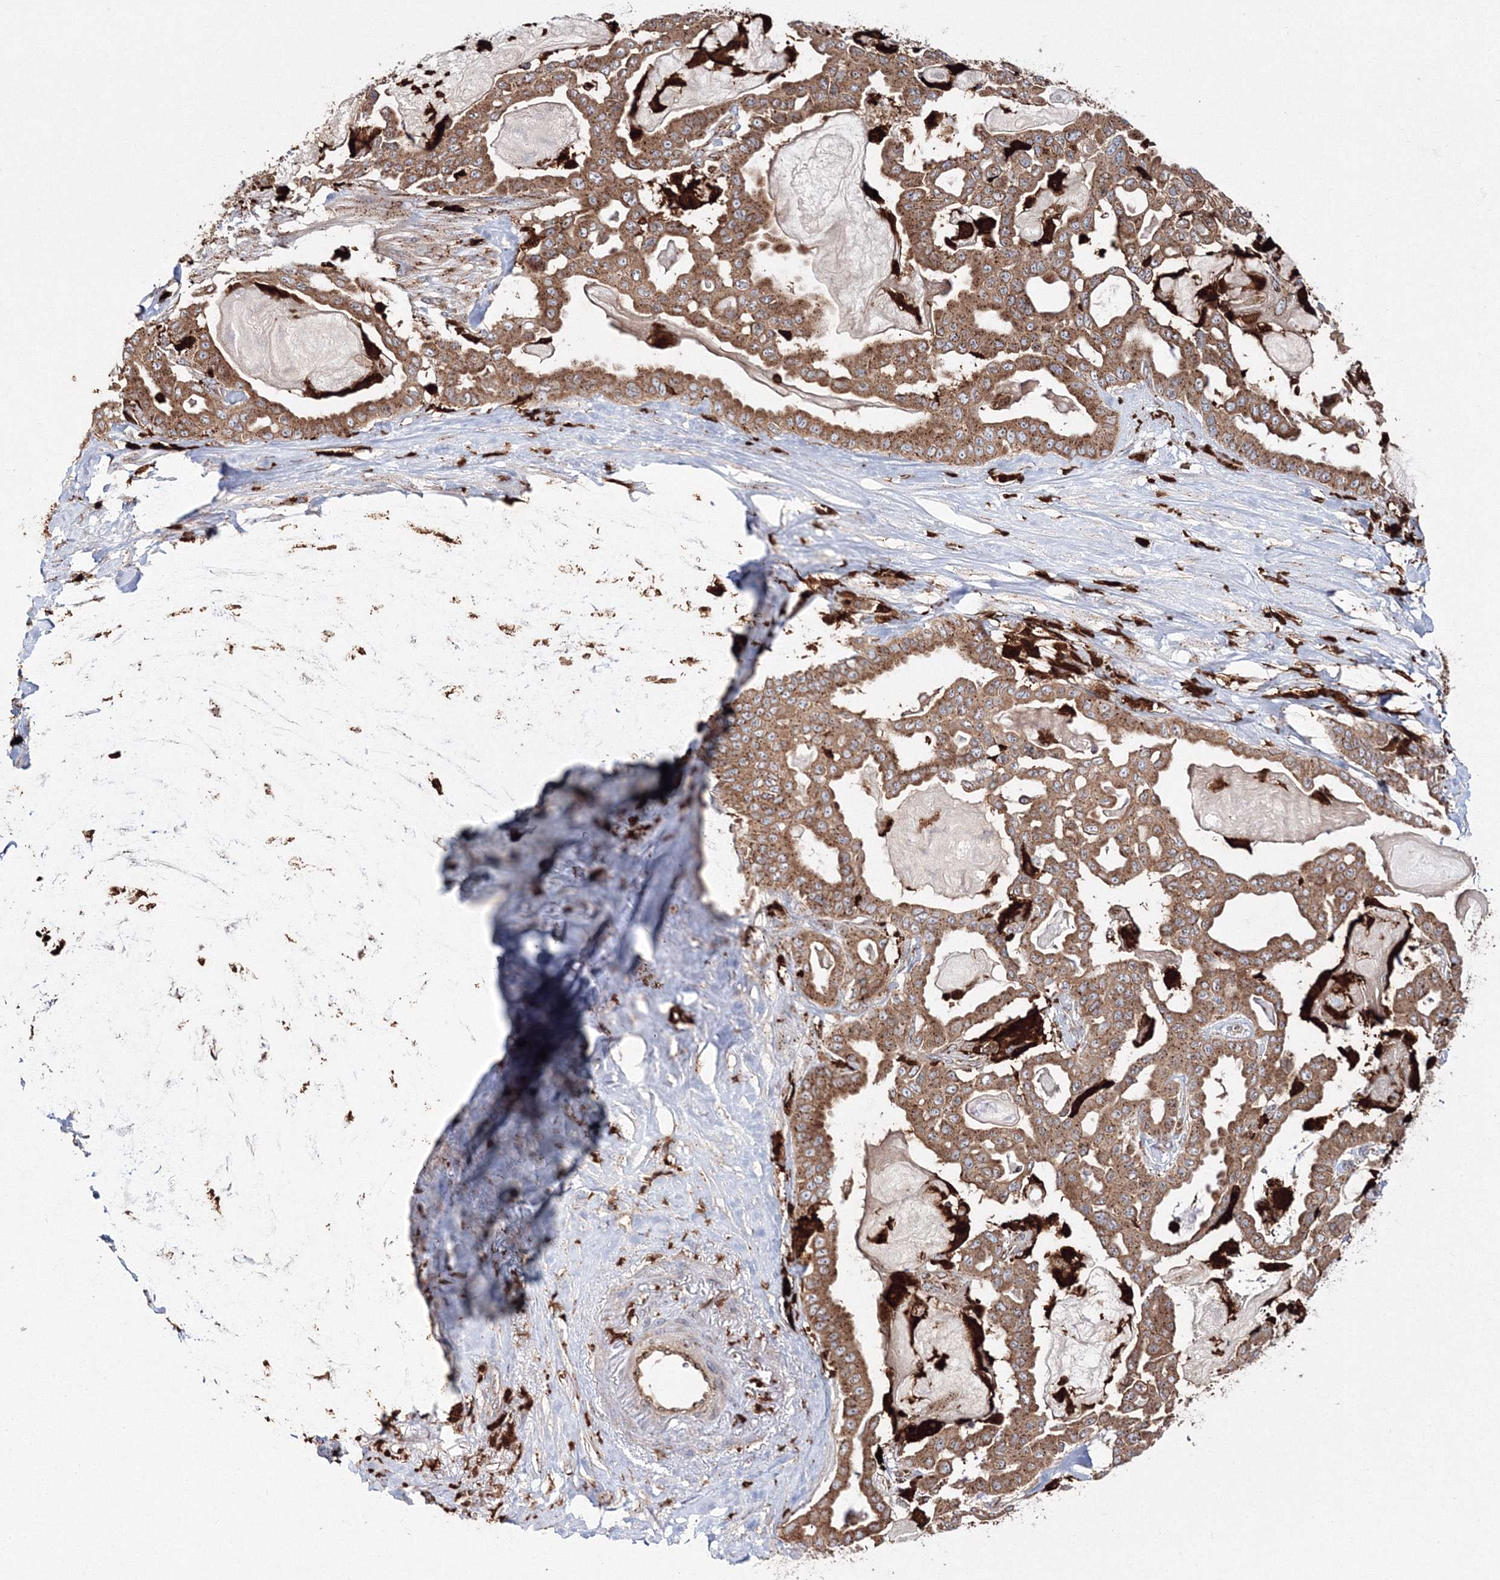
{"staining": {"intensity": "moderate", "quantity": ">75%", "location": "cytoplasmic/membranous"}, "tissue": "pancreatic cancer", "cell_type": "Tumor cells", "image_type": "cancer", "snomed": [{"axis": "morphology", "description": "Adenocarcinoma, NOS"}, {"axis": "topography", "description": "Pancreas"}], "caption": "Brown immunohistochemical staining in pancreatic cancer displays moderate cytoplasmic/membranous staining in about >75% of tumor cells.", "gene": "ARCN1", "patient": {"sex": "male", "age": 63}}